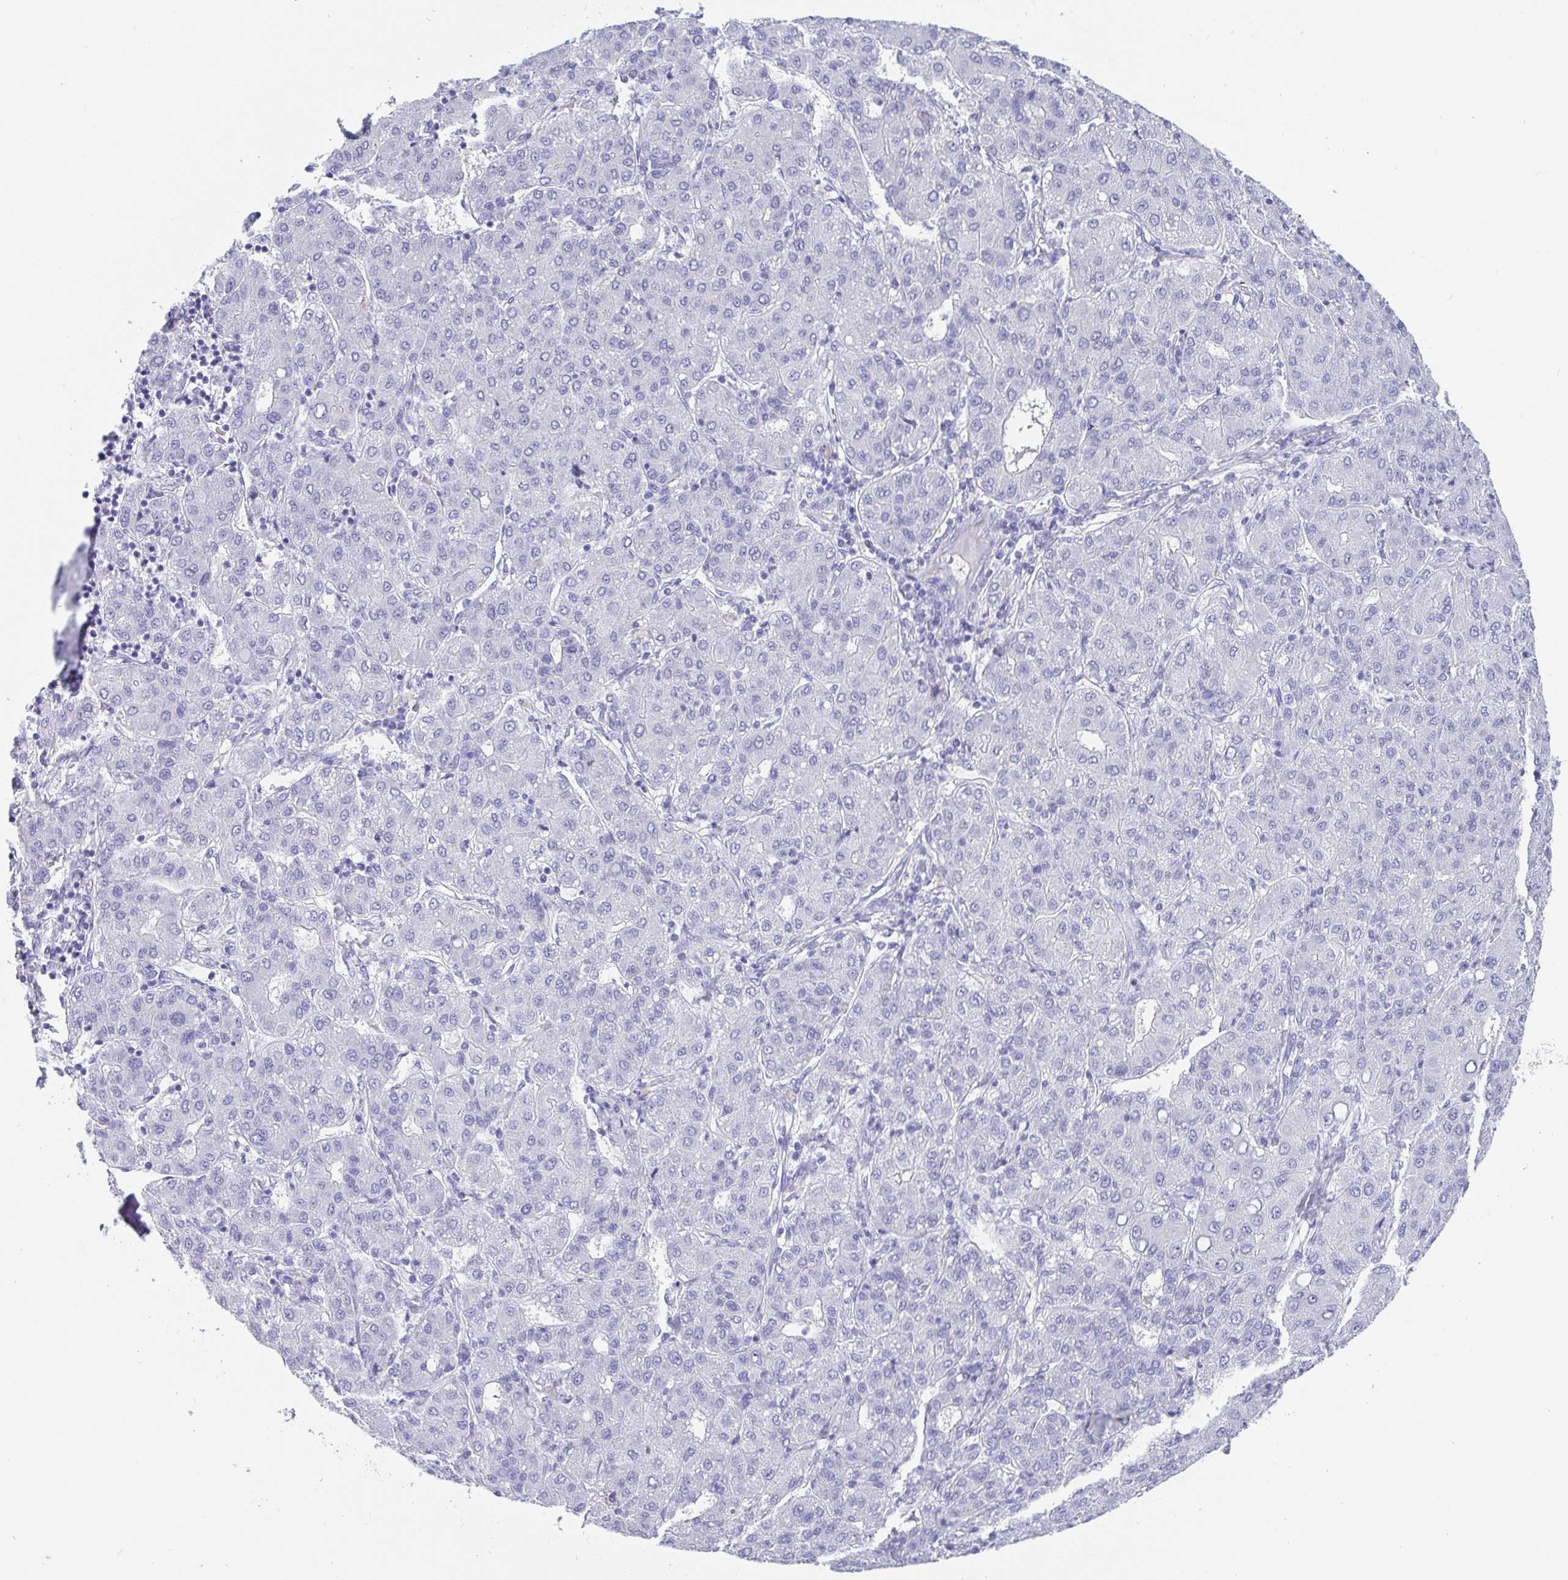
{"staining": {"intensity": "negative", "quantity": "none", "location": "none"}, "tissue": "liver cancer", "cell_type": "Tumor cells", "image_type": "cancer", "snomed": [{"axis": "morphology", "description": "Carcinoma, Hepatocellular, NOS"}, {"axis": "topography", "description": "Liver"}], "caption": "The image reveals no significant positivity in tumor cells of liver hepatocellular carcinoma.", "gene": "SCGN", "patient": {"sex": "male", "age": 65}}